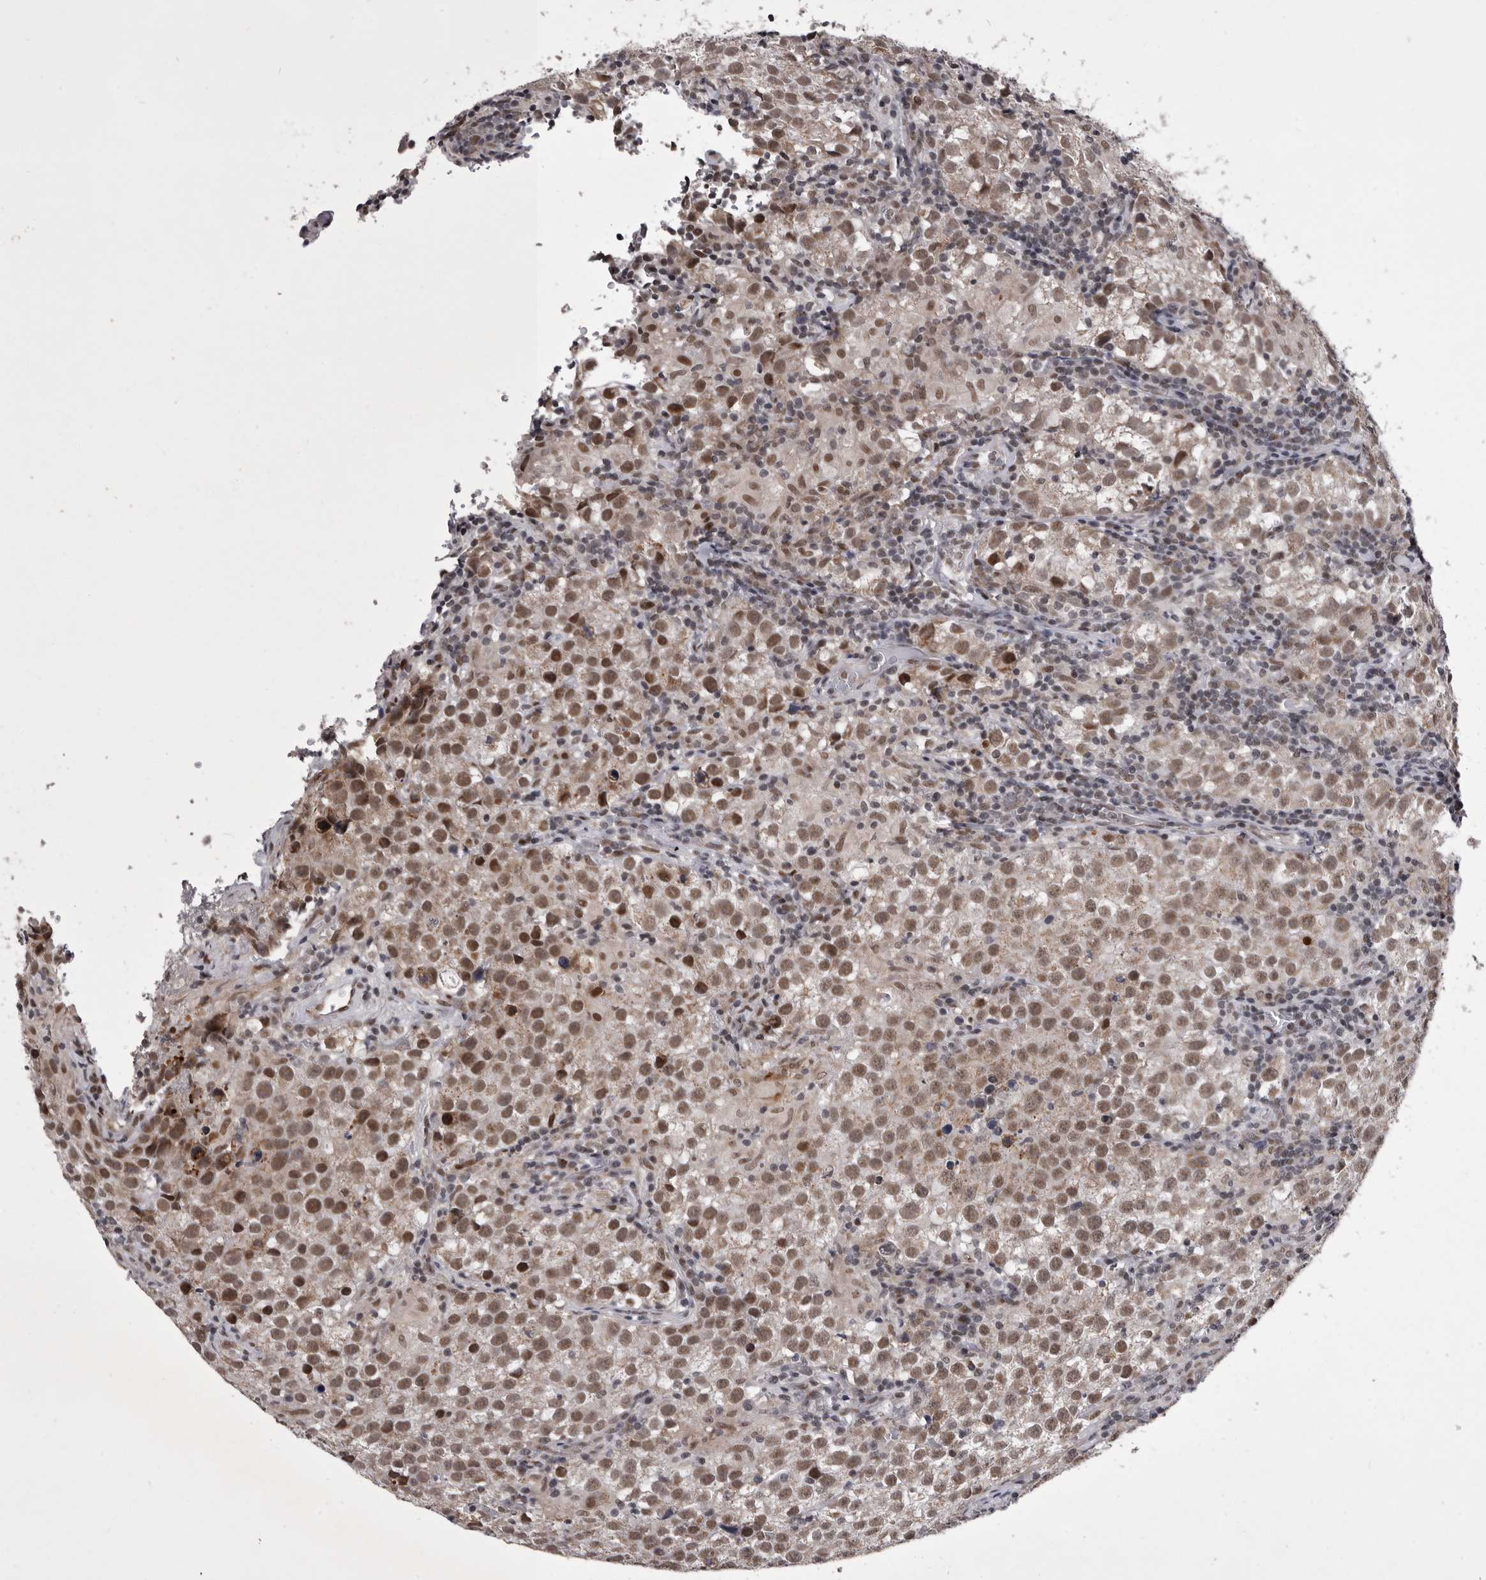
{"staining": {"intensity": "moderate", "quantity": ">75%", "location": "nuclear"}, "tissue": "testis cancer", "cell_type": "Tumor cells", "image_type": "cancer", "snomed": [{"axis": "morphology", "description": "Seminoma, NOS"}, {"axis": "morphology", "description": "Carcinoma, Embryonal, NOS"}, {"axis": "topography", "description": "Testis"}], "caption": "Moderate nuclear protein positivity is seen in about >75% of tumor cells in testis cancer (embryonal carcinoma).", "gene": "PRPF3", "patient": {"sex": "male", "age": 43}}